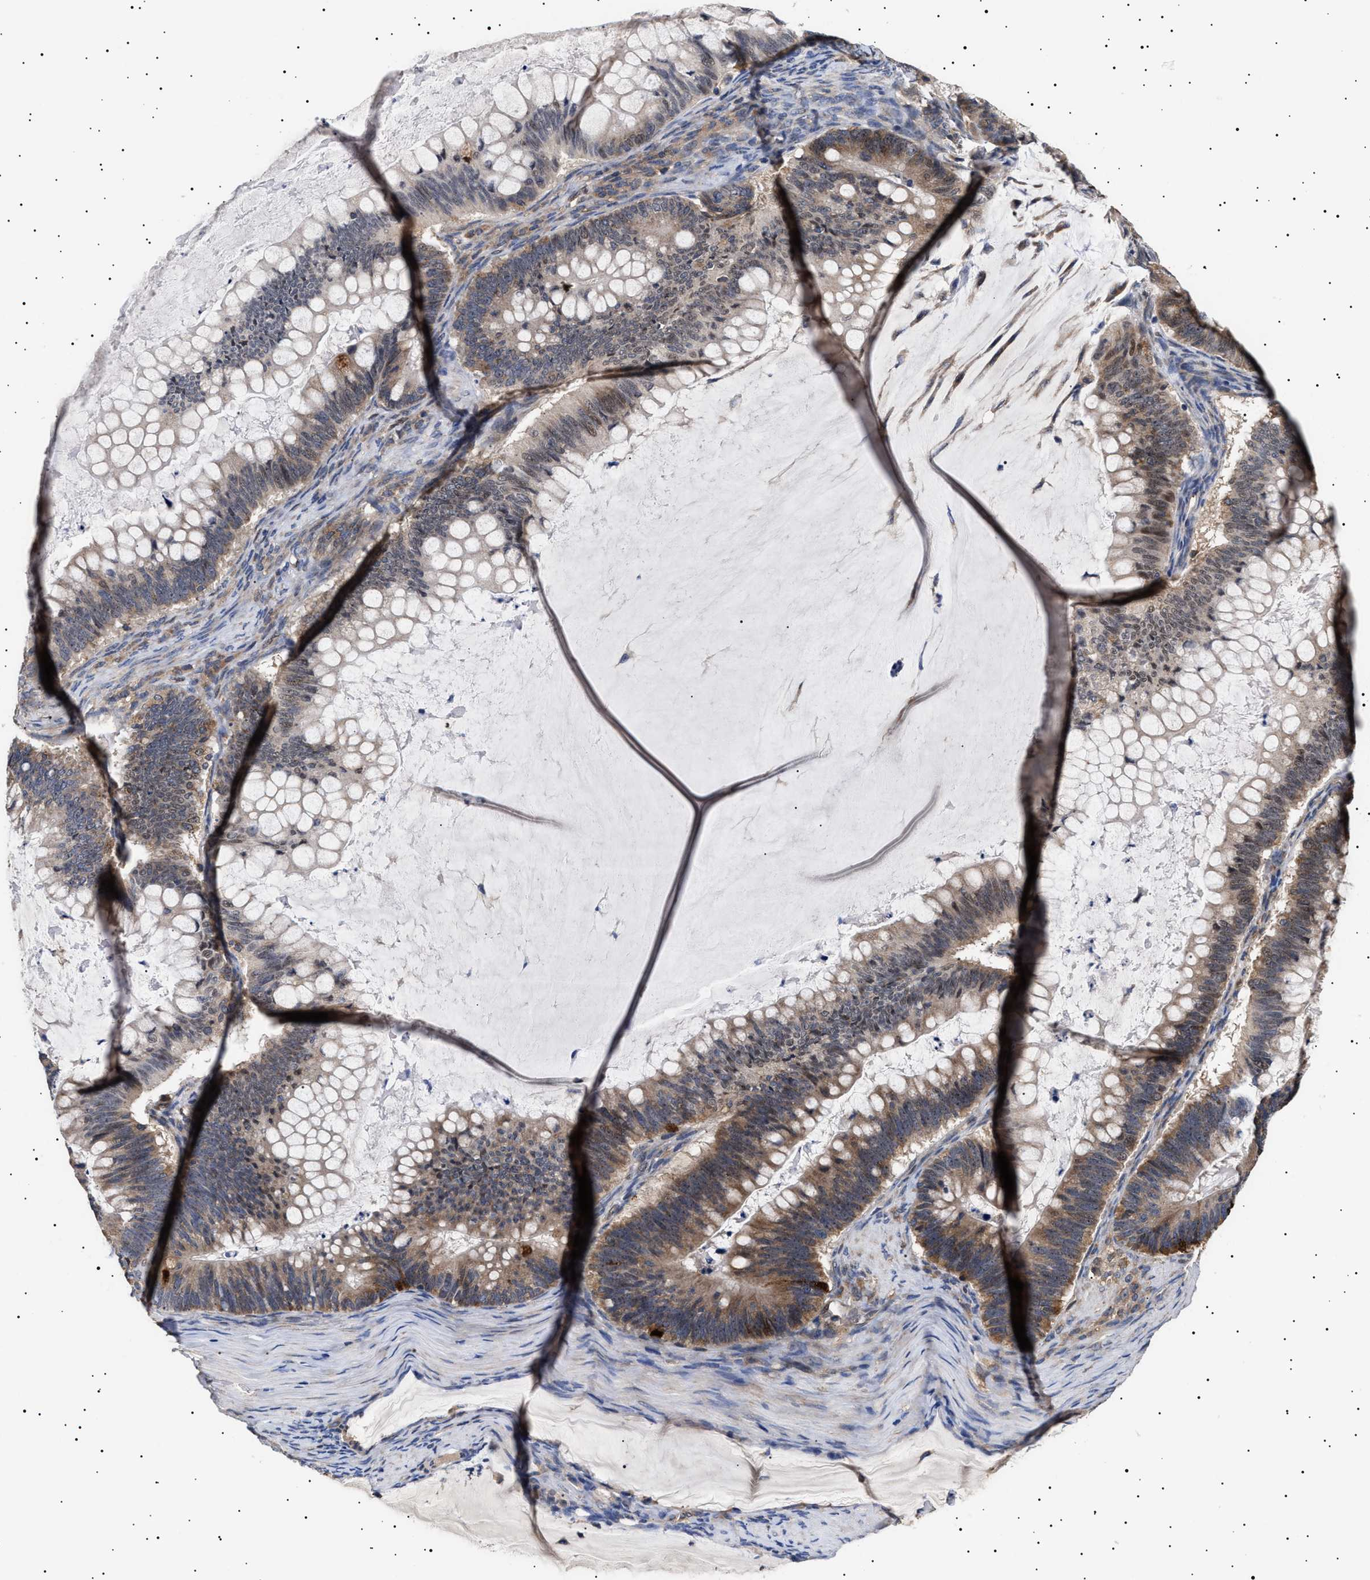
{"staining": {"intensity": "moderate", "quantity": "25%-75%", "location": "cytoplasmic/membranous,nuclear"}, "tissue": "ovarian cancer", "cell_type": "Tumor cells", "image_type": "cancer", "snomed": [{"axis": "morphology", "description": "Cystadenocarcinoma, mucinous, NOS"}, {"axis": "topography", "description": "Ovary"}], "caption": "Tumor cells show medium levels of moderate cytoplasmic/membranous and nuclear expression in approximately 25%-75% of cells in human ovarian mucinous cystadenocarcinoma.", "gene": "KRBA1", "patient": {"sex": "female", "age": 61}}